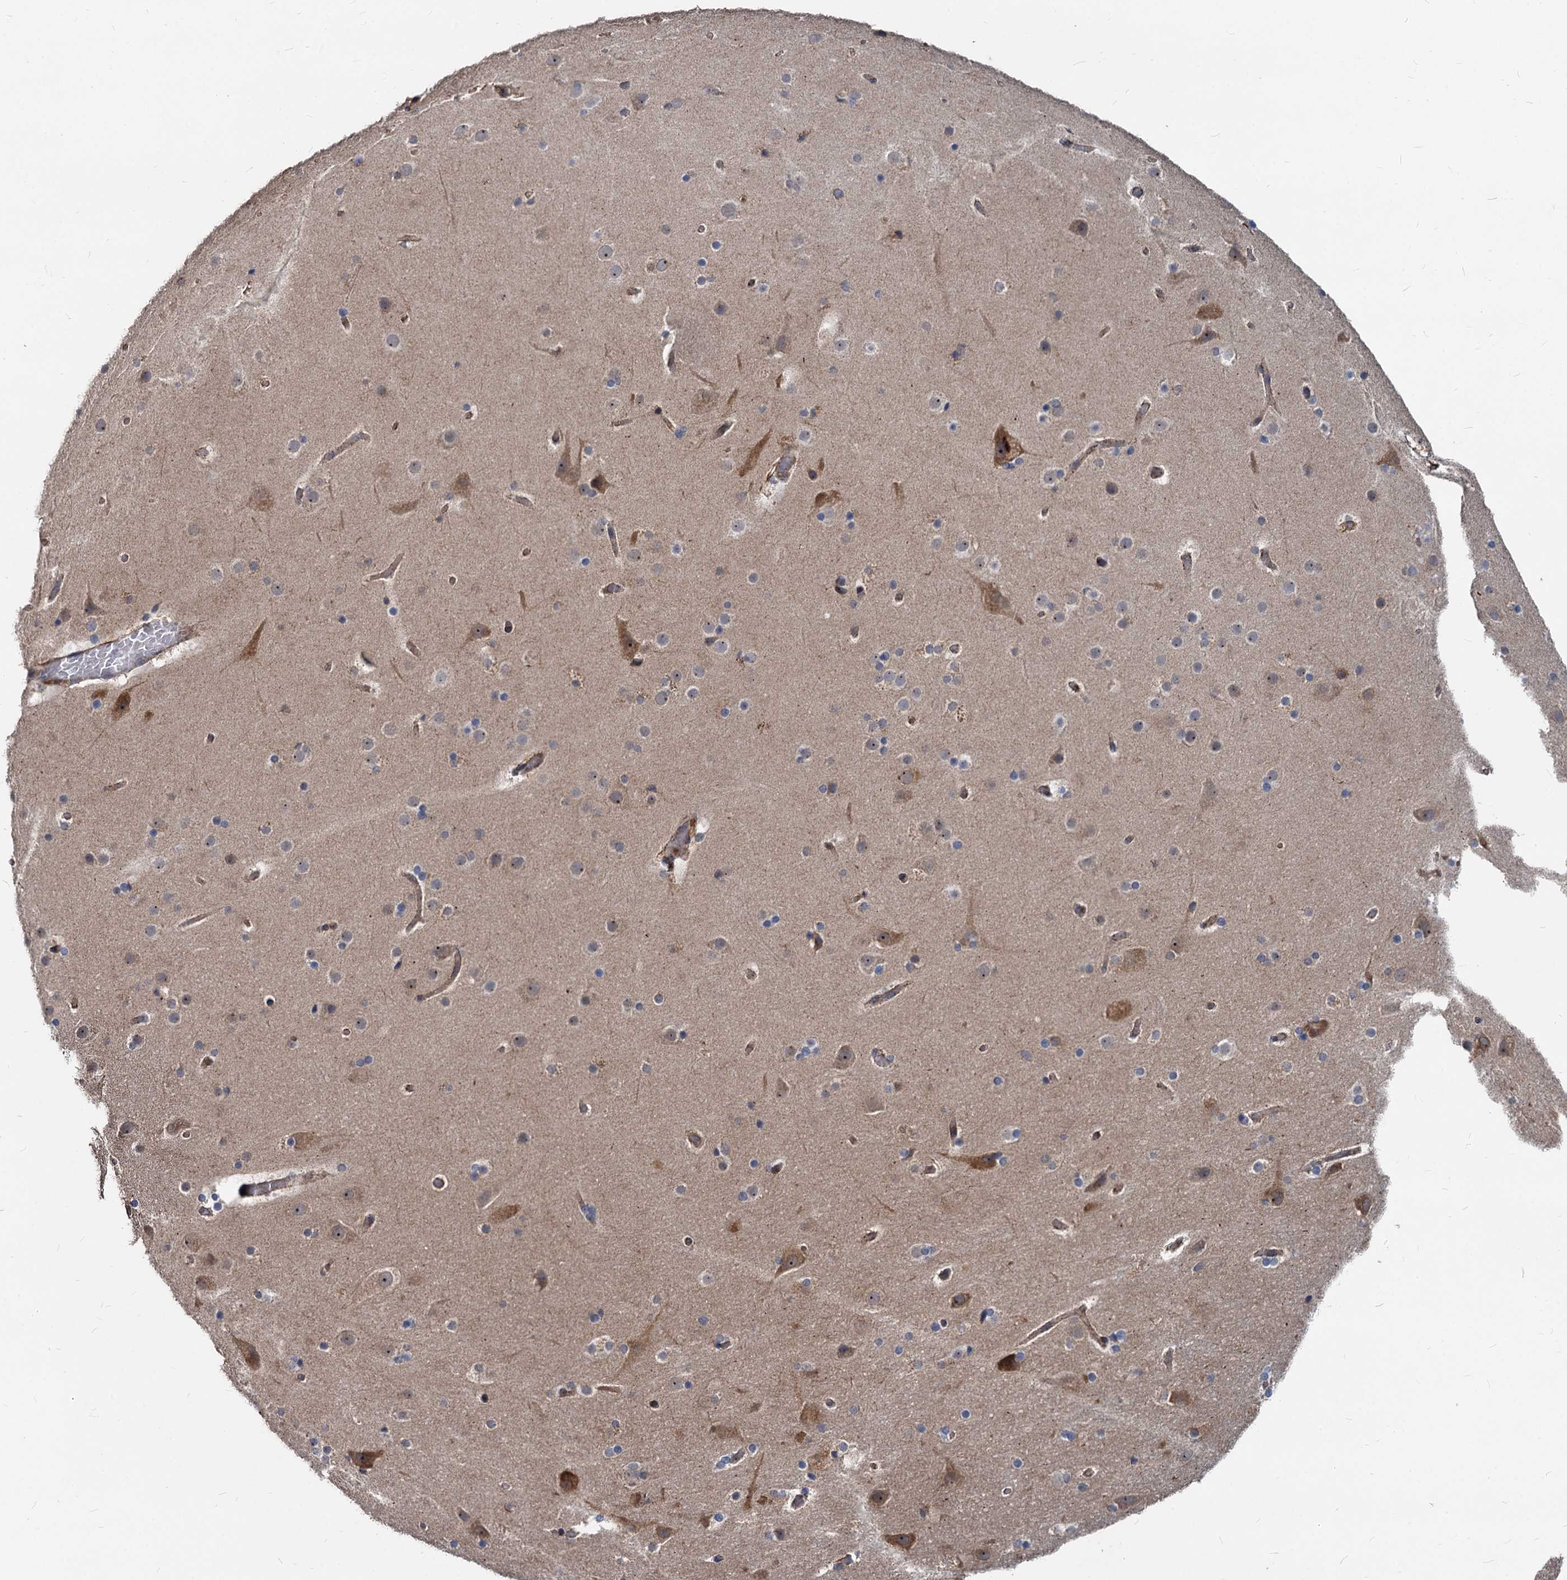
{"staining": {"intensity": "moderate", "quantity": "25%-75%", "location": "cytoplasmic/membranous"}, "tissue": "cerebral cortex", "cell_type": "Endothelial cells", "image_type": "normal", "snomed": [{"axis": "morphology", "description": "Normal tissue, NOS"}, {"axis": "topography", "description": "Cerebral cortex"}], "caption": "The micrograph demonstrates a brown stain indicating the presence of a protein in the cytoplasmic/membranous of endothelial cells in cerebral cortex.", "gene": "STIM1", "patient": {"sex": "male", "age": 57}}